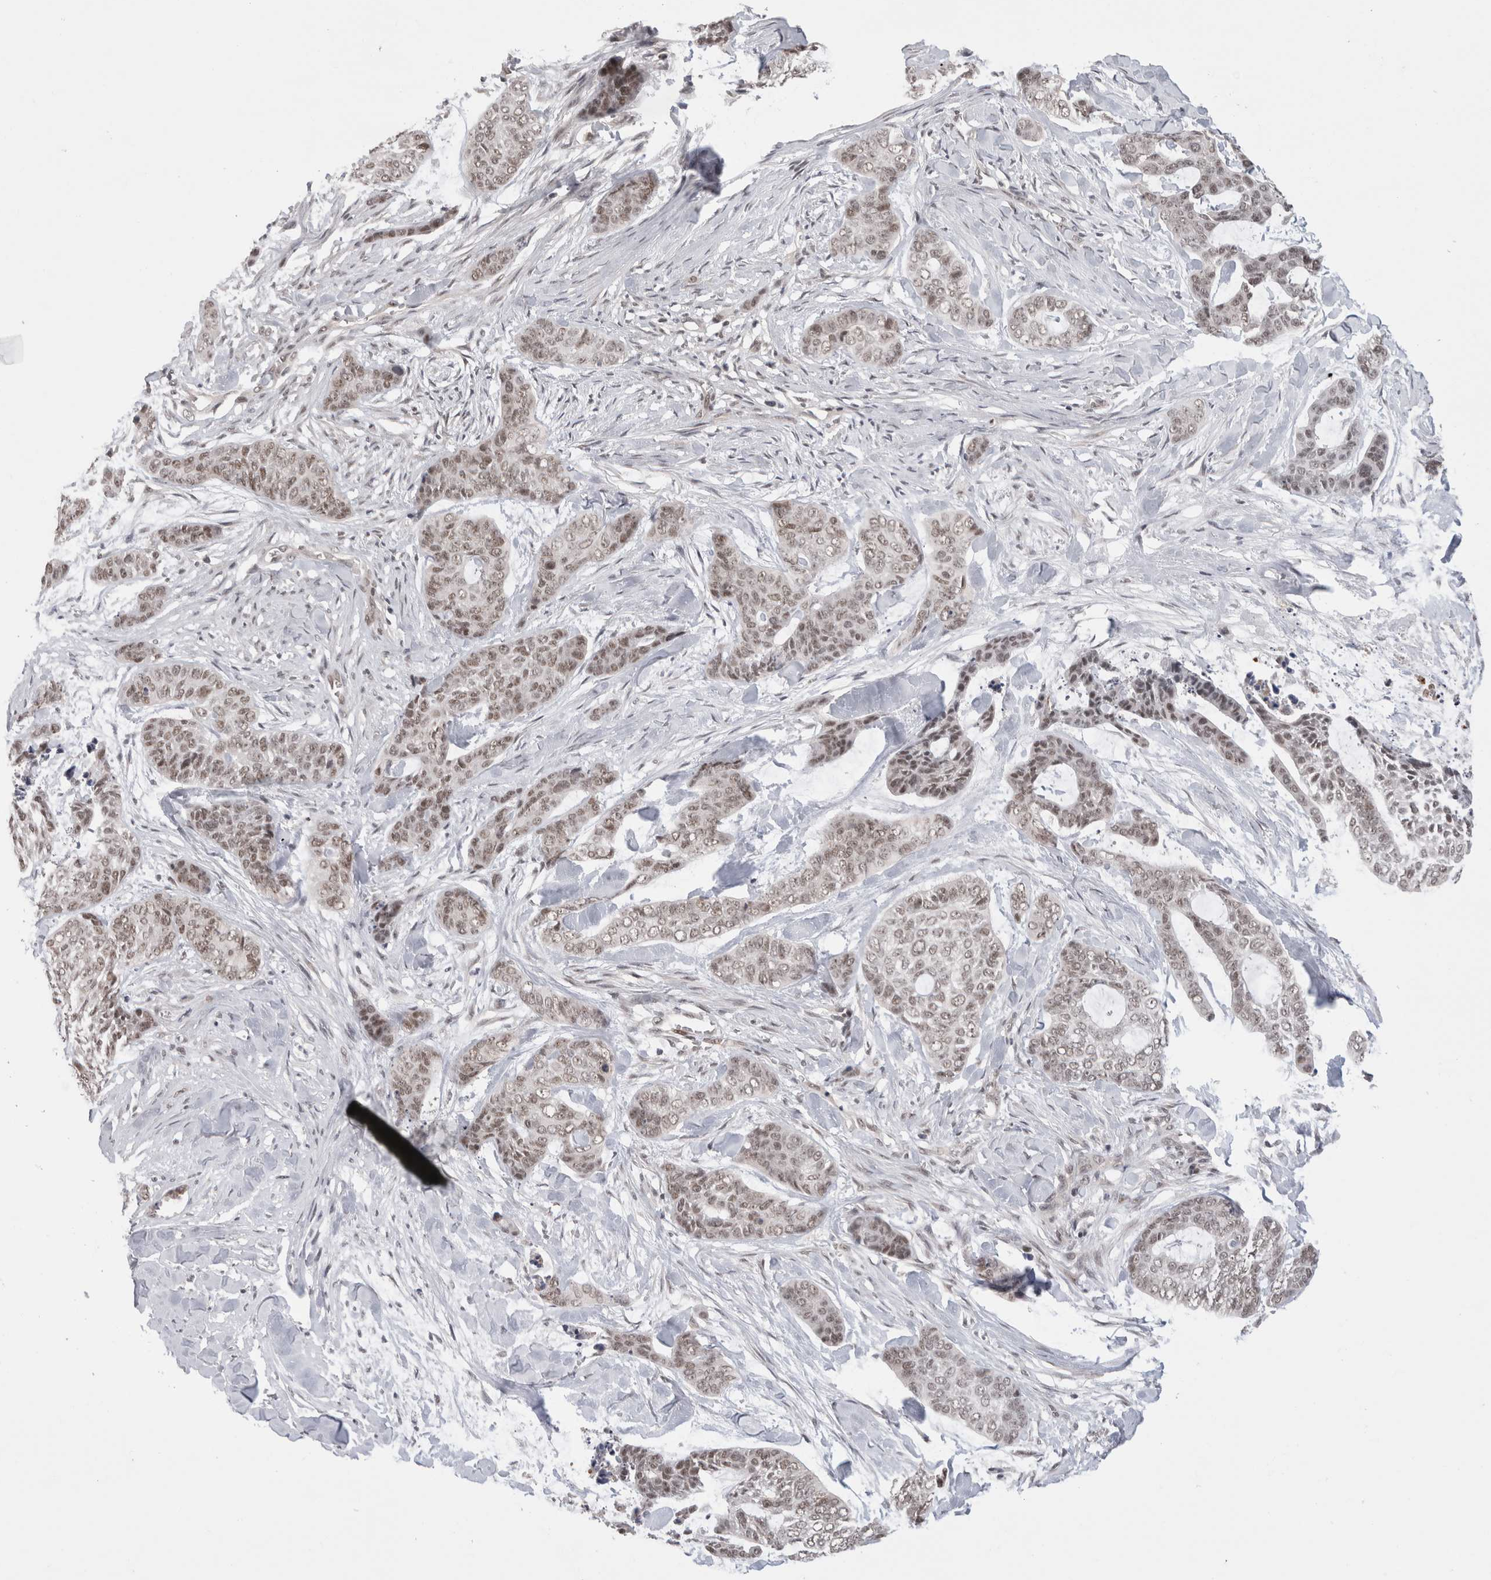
{"staining": {"intensity": "moderate", "quantity": ">75%", "location": "nuclear"}, "tissue": "skin cancer", "cell_type": "Tumor cells", "image_type": "cancer", "snomed": [{"axis": "morphology", "description": "Basal cell carcinoma"}, {"axis": "topography", "description": "Skin"}], "caption": "Brown immunohistochemical staining in skin cancer displays moderate nuclear expression in approximately >75% of tumor cells. The staining was performed using DAB (3,3'-diaminobenzidine) to visualize the protein expression in brown, while the nuclei were stained in blue with hematoxylin (Magnification: 20x).", "gene": "ZNF24", "patient": {"sex": "female", "age": 64}}